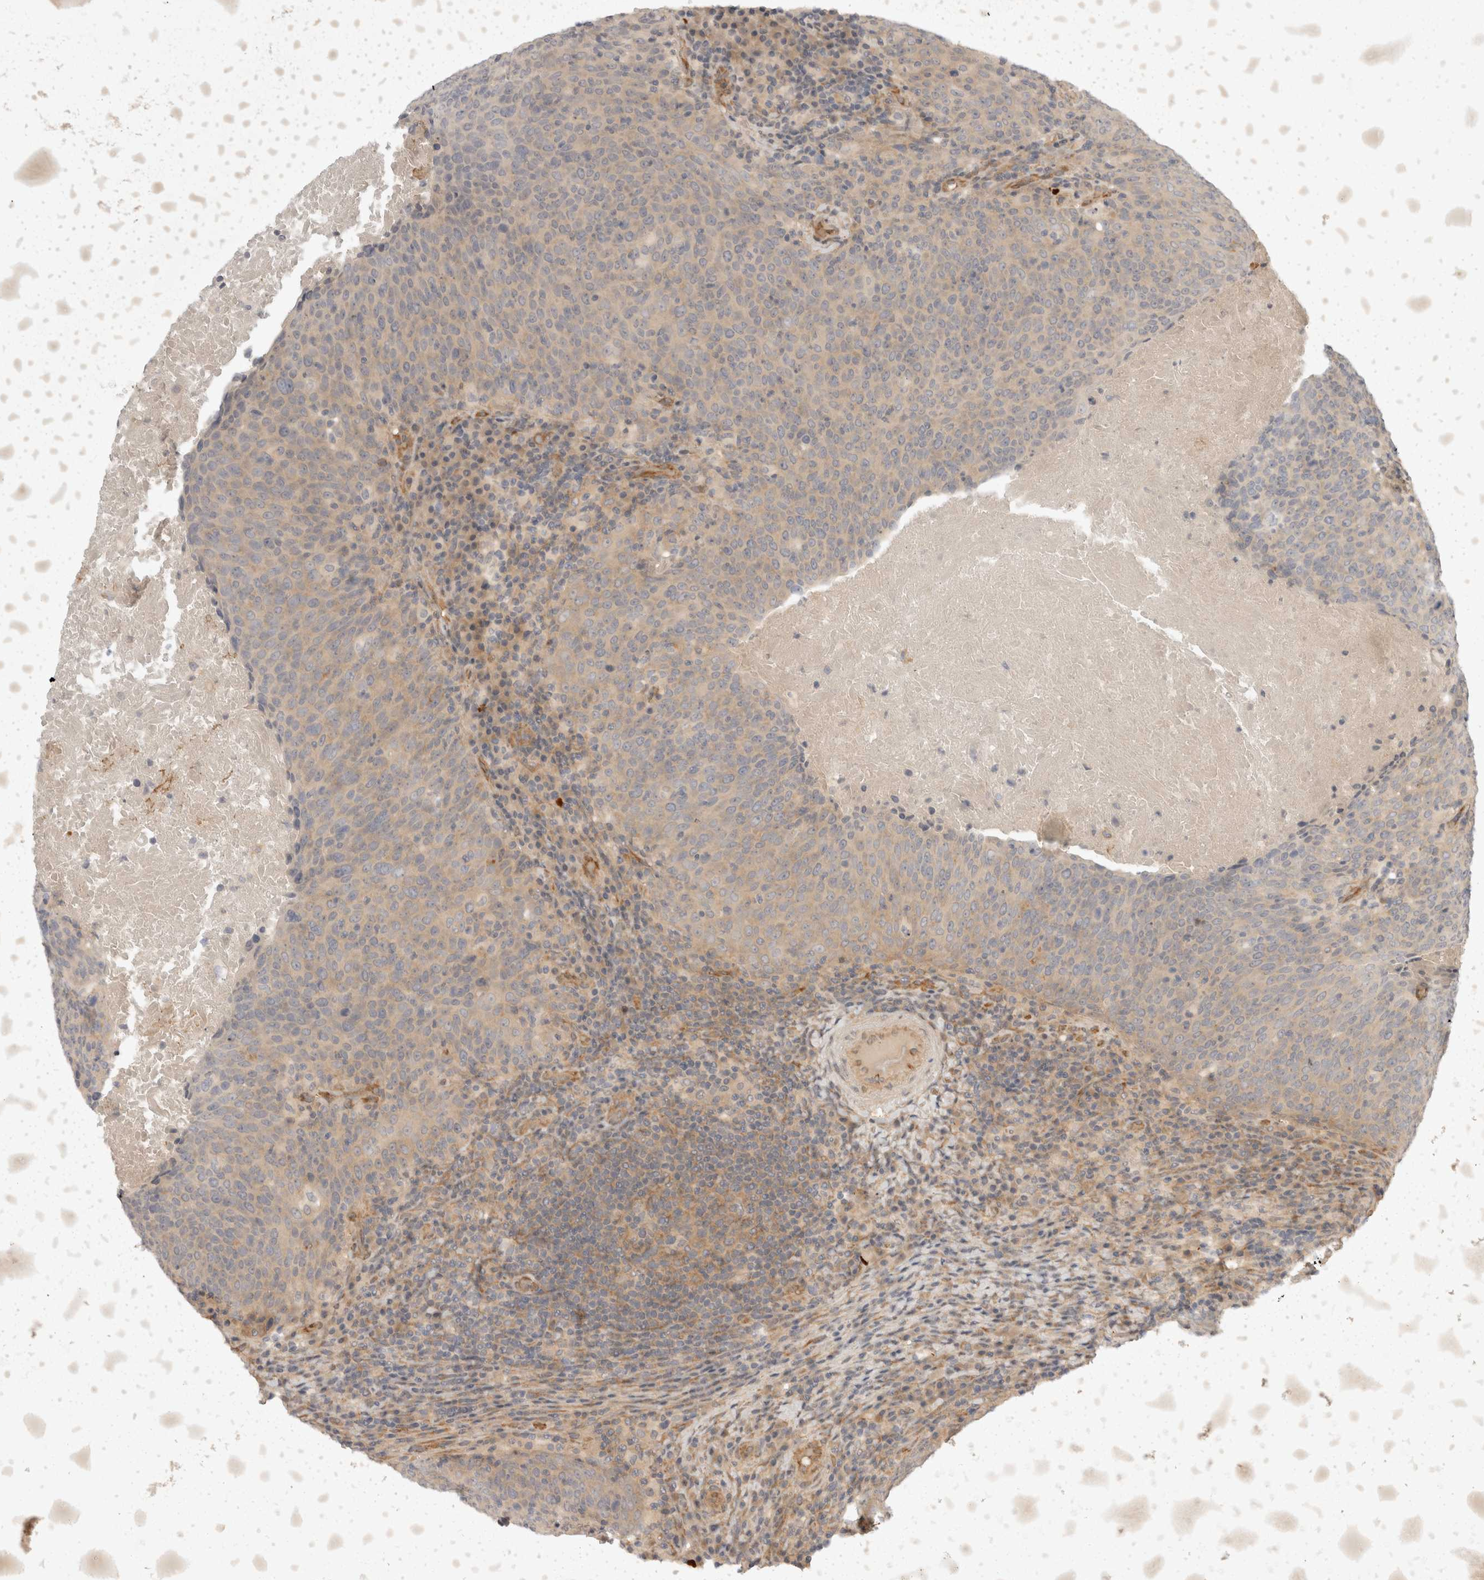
{"staining": {"intensity": "weak", "quantity": "<25%", "location": "cytoplasmic/membranous"}, "tissue": "head and neck cancer", "cell_type": "Tumor cells", "image_type": "cancer", "snomed": [{"axis": "morphology", "description": "Squamous cell carcinoma, NOS"}, {"axis": "morphology", "description": "Squamous cell carcinoma, metastatic, NOS"}, {"axis": "topography", "description": "Lymph node"}, {"axis": "topography", "description": "Head-Neck"}], "caption": "Image shows no protein expression in tumor cells of squamous cell carcinoma (head and neck) tissue.", "gene": "EIF4G3", "patient": {"sex": "male", "age": 62}}